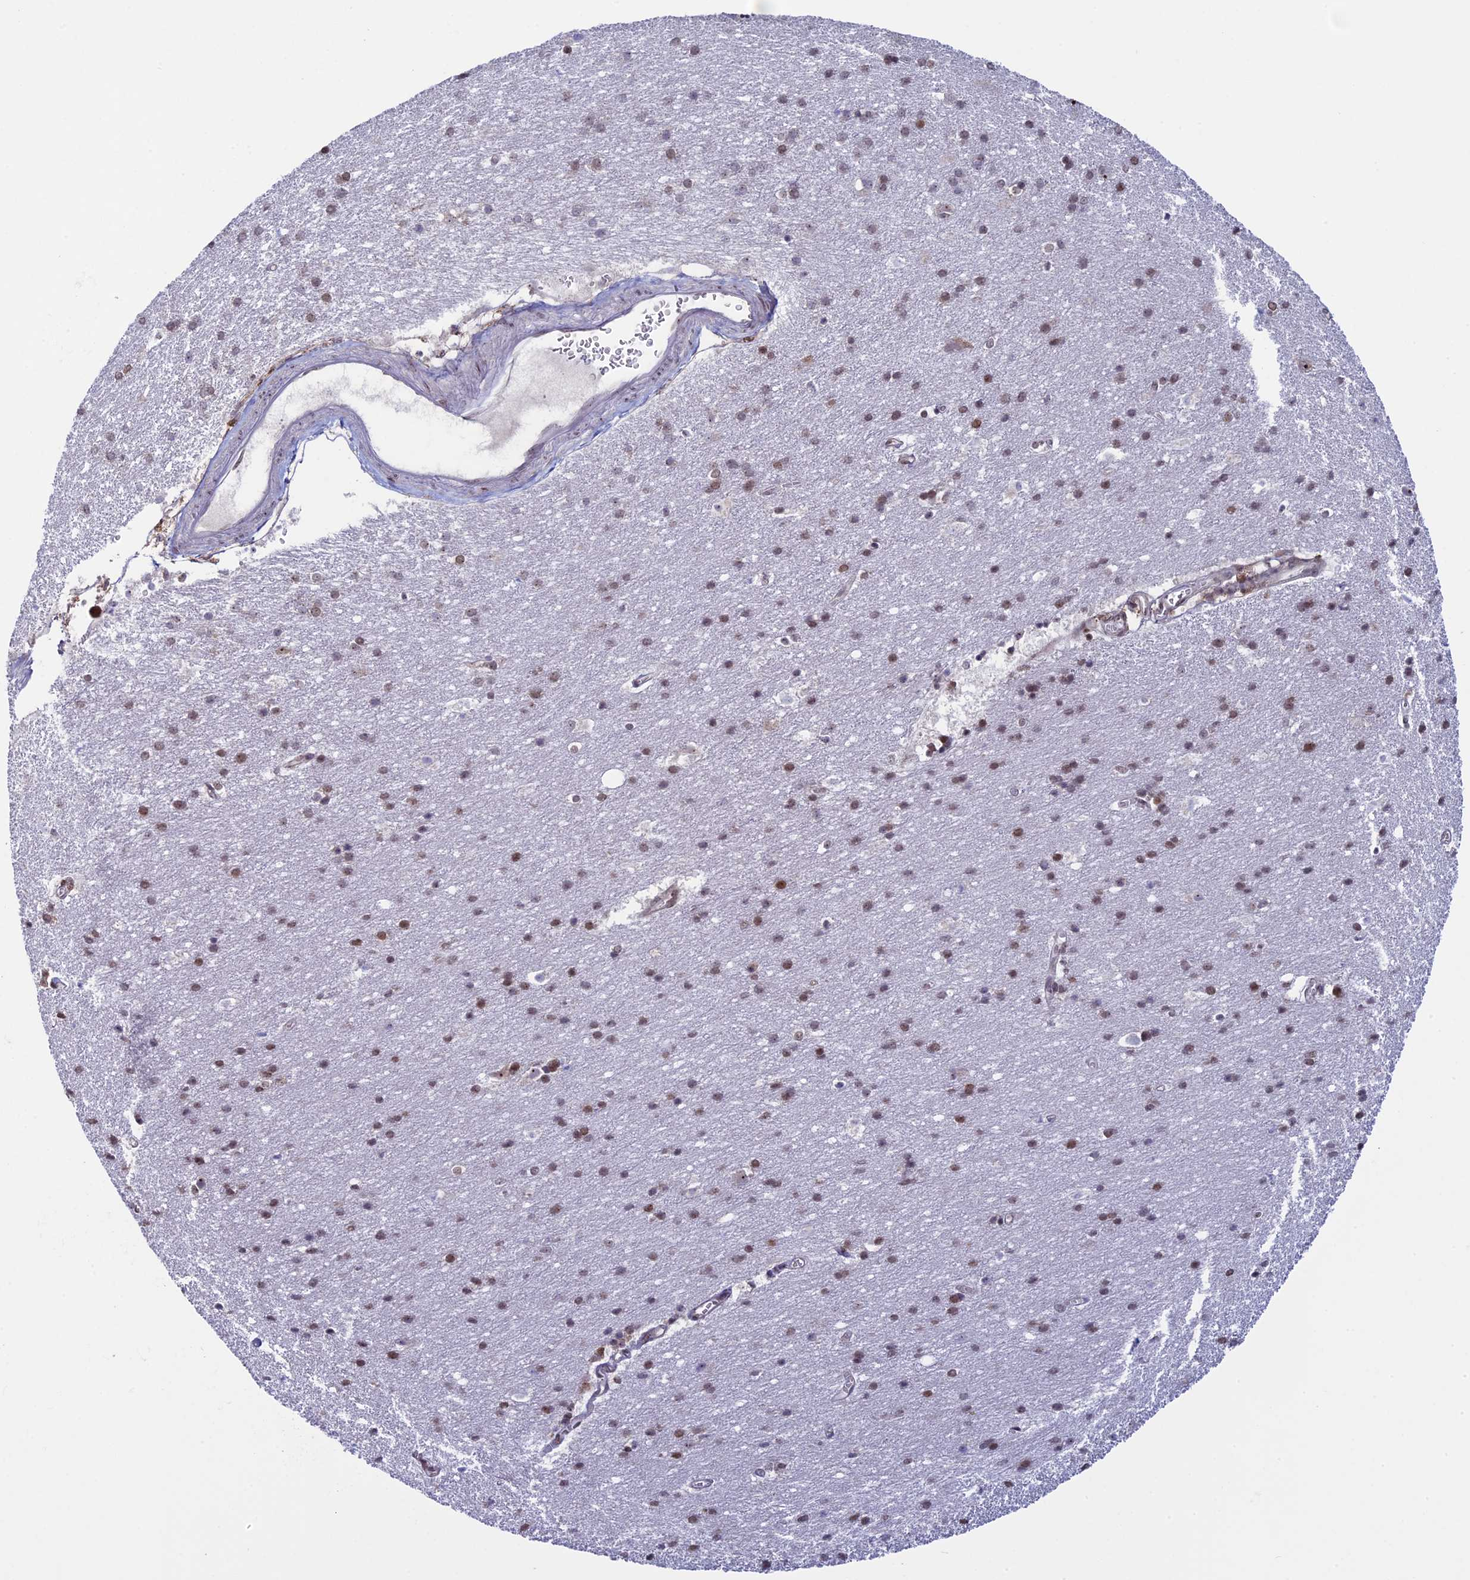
{"staining": {"intensity": "negative", "quantity": "none", "location": "none"}, "tissue": "cerebral cortex", "cell_type": "Endothelial cells", "image_type": "normal", "snomed": [{"axis": "morphology", "description": "Normal tissue, NOS"}, {"axis": "topography", "description": "Cerebral cortex"}], "caption": "DAB (3,3'-diaminobenzidine) immunohistochemical staining of benign cerebral cortex exhibits no significant expression in endothelial cells.", "gene": "CCDC86", "patient": {"sex": "male", "age": 54}}